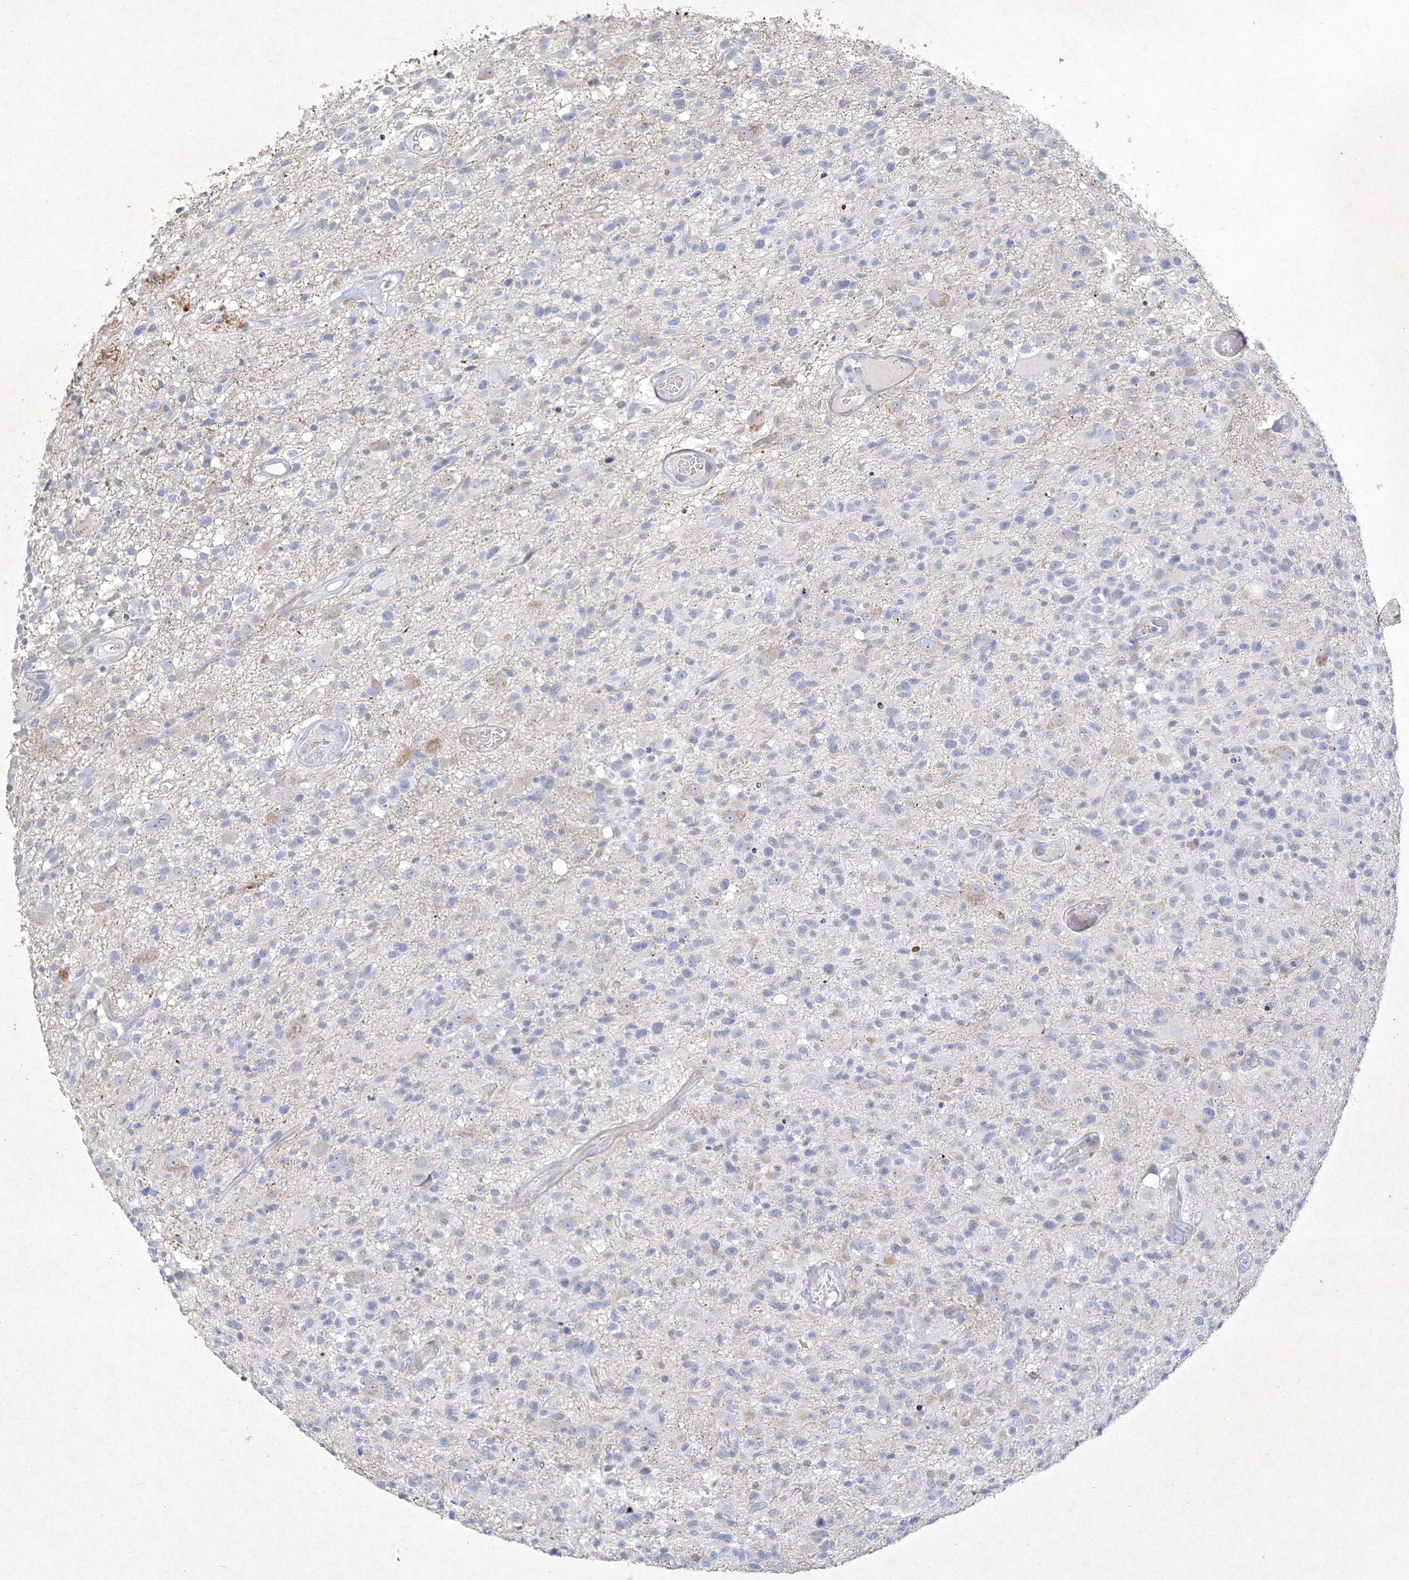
{"staining": {"intensity": "negative", "quantity": "none", "location": "none"}, "tissue": "glioma", "cell_type": "Tumor cells", "image_type": "cancer", "snomed": [{"axis": "morphology", "description": "Glioma, malignant, High grade"}, {"axis": "morphology", "description": "Glioblastoma, NOS"}, {"axis": "topography", "description": "Brain"}], "caption": "Glioma stained for a protein using IHC exhibits no expression tumor cells.", "gene": "CXXC4", "patient": {"sex": "male", "age": 60}}